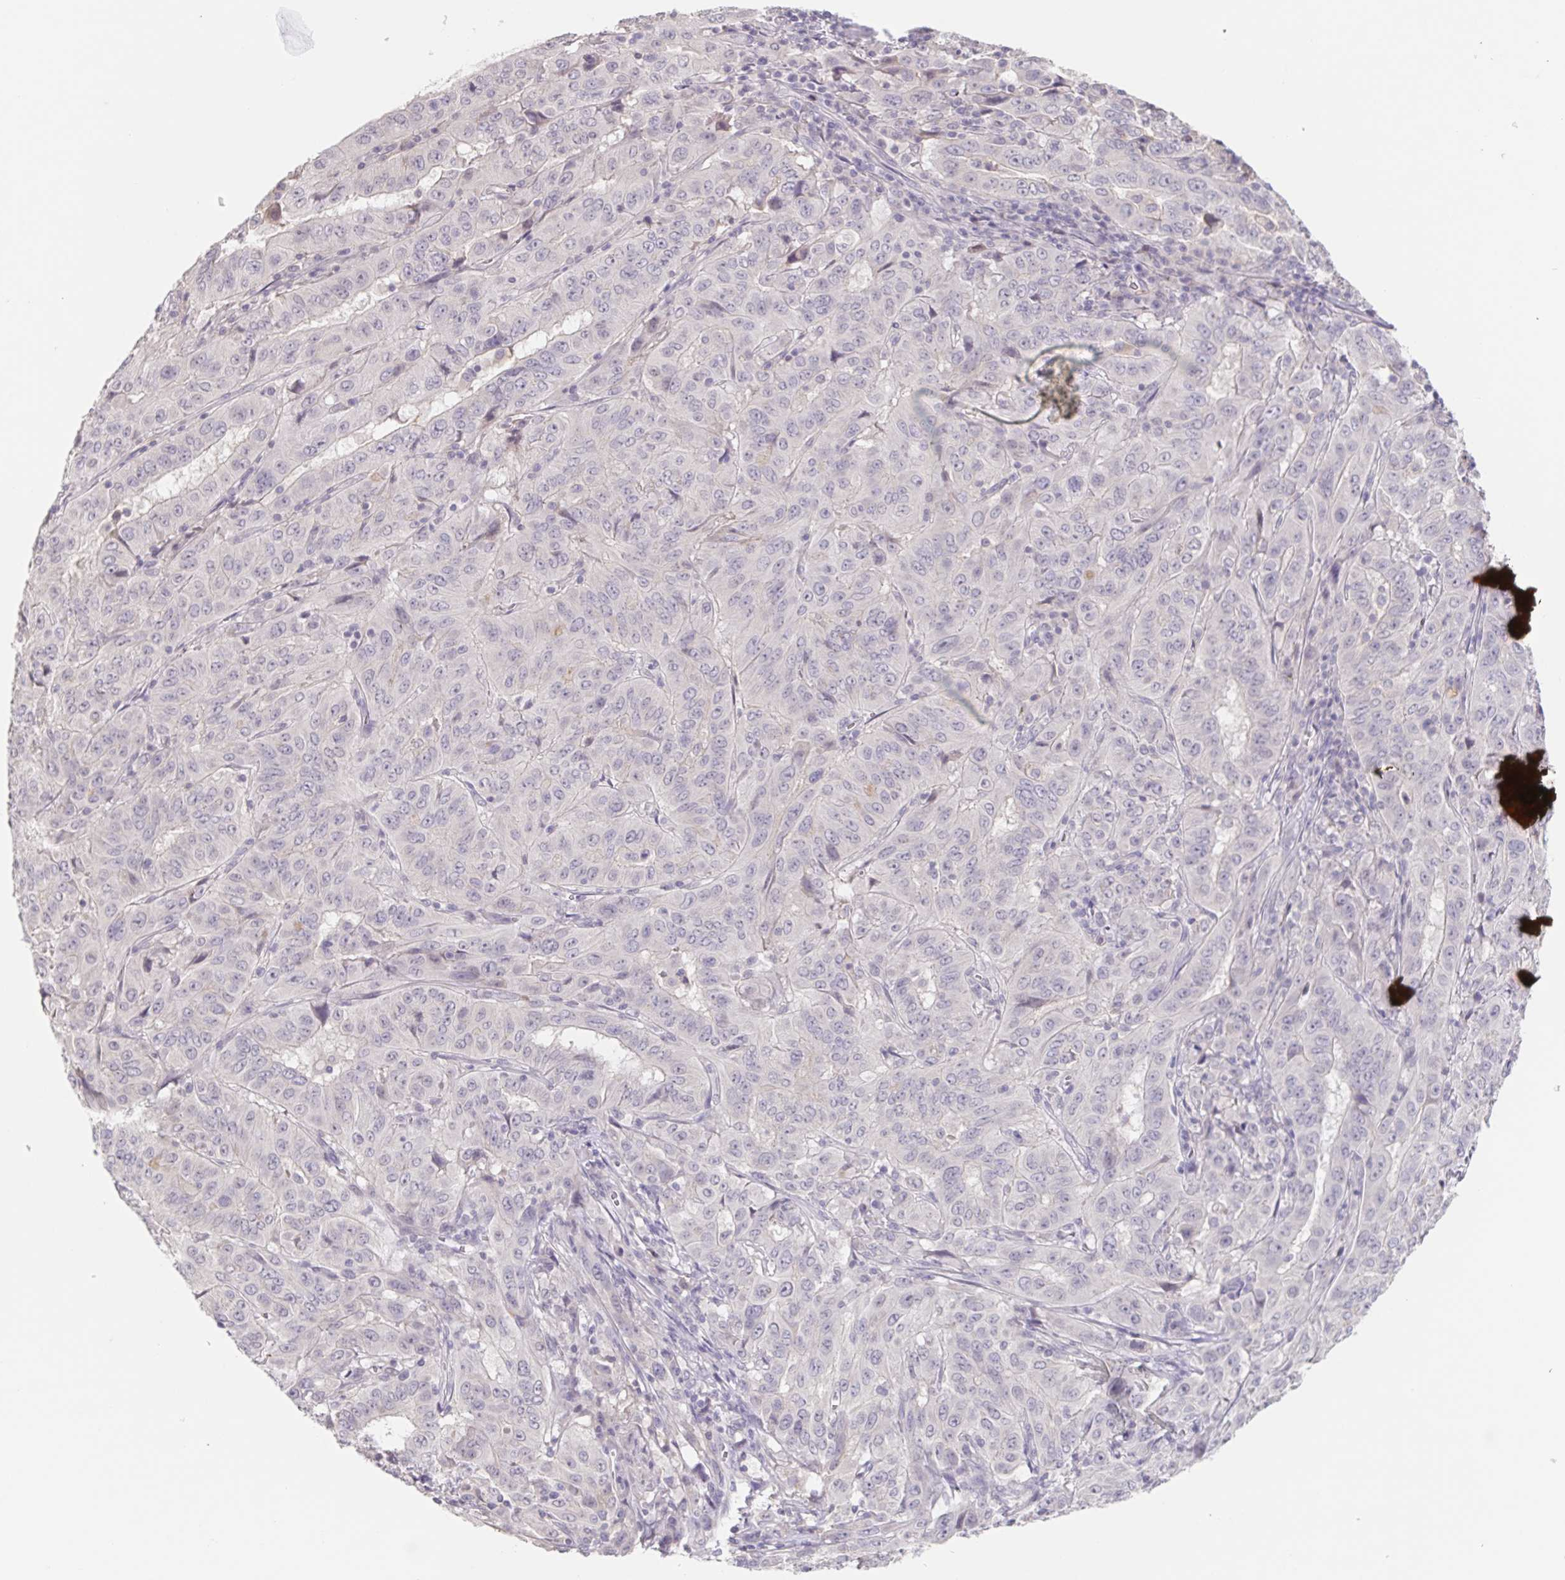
{"staining": {"intensity": "negative", "quantity": "none", "location": "none"}, "tissue": "pancreatic cancer", "cell_type": "Tumor cells", "image_type": "cancer", "snomed": [{"axis": "morphology", "description": "Adenocarcinoma, NOS"}, {"axis": "topography", "description": "Pancreas"}], "caption": "A histopathology image of adenocarcinoma (pancreatic) stained for a protein reveals no brown staining in tumor cells.", "gene": "INSL5", "patient": {"sex": "male", "age": 63}}